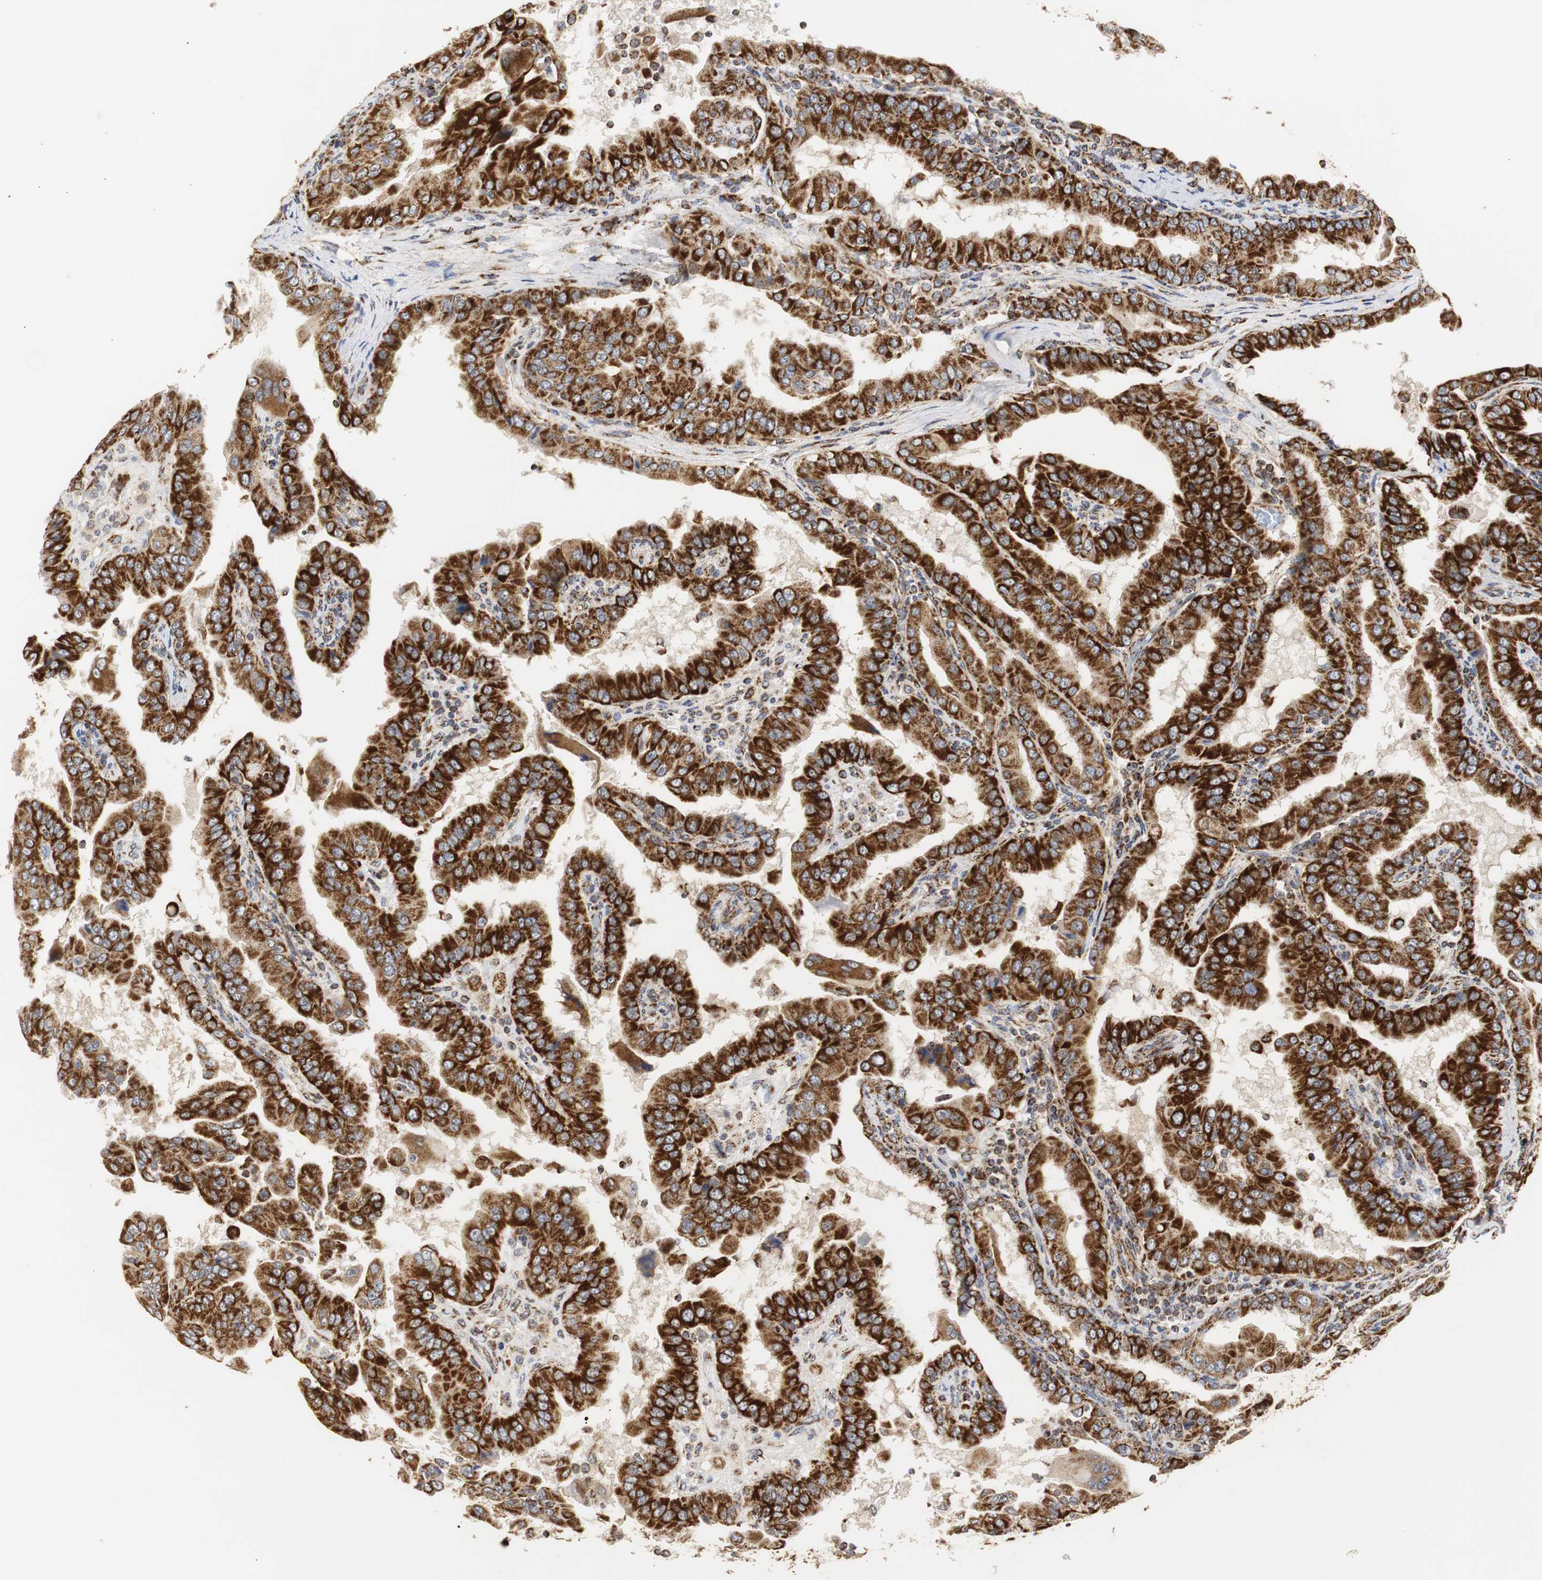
{"staining": {"intensity": "strong", "quantity": ">75%", "location": "cytoplasmic/membranous"}, "tissue": "thyroid cancer", "cell_type": "Tumor cells", "image_type": "cancer", "snomed": [{"axis": "morphology", "description": "Papillary adenocarcinoma, NOS"}, {"axis": "topography", "description": "Thyroid gland"}], "caption": "Tumor cells display high levels of strong cytoplasmic/membranous staining in approximately >75% of cells in thyroid cancer.", "gene": "HSD17B10", "patient": {"sex": "male", "age": 33}}